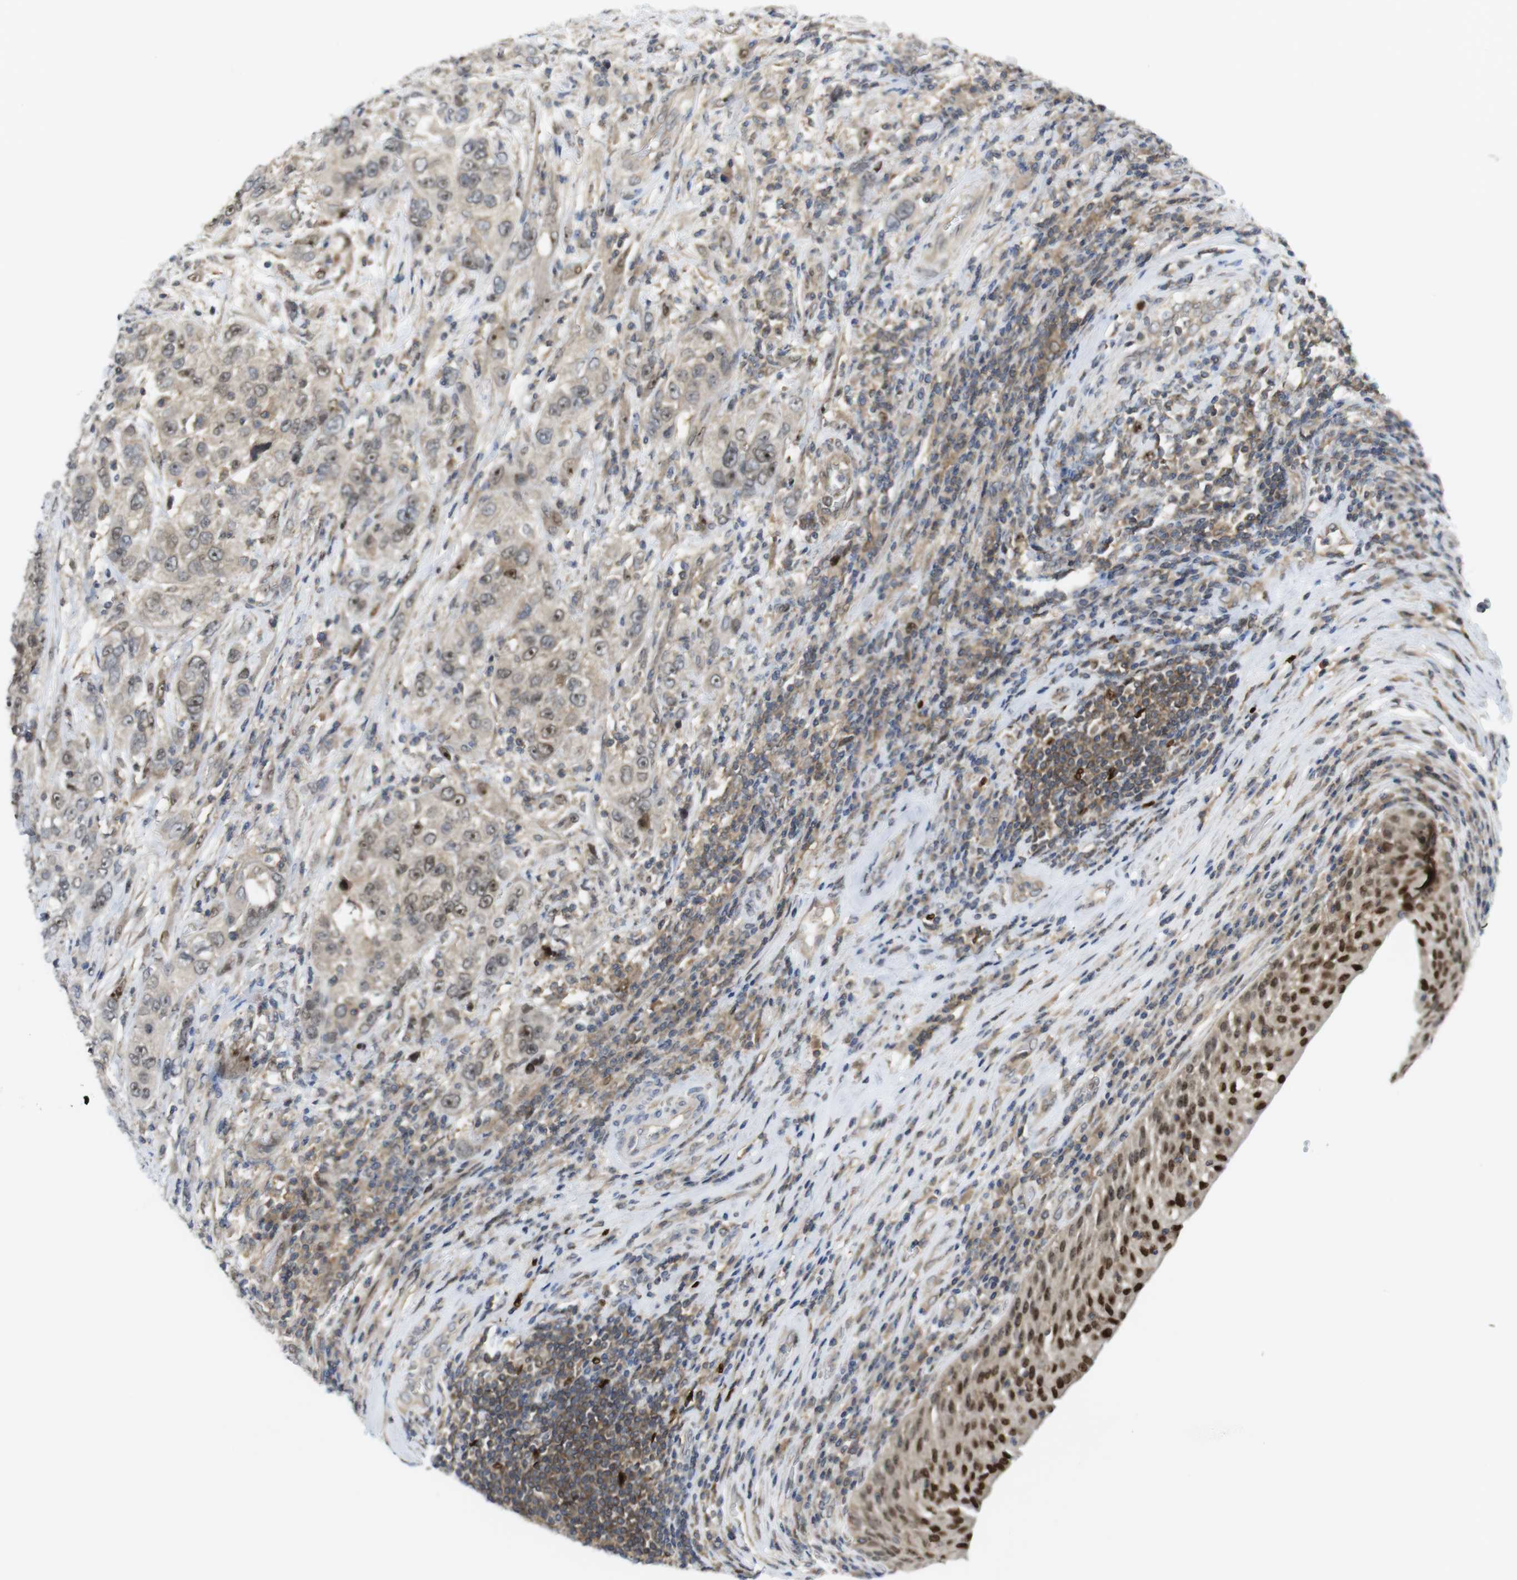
{"staining": {"intensity": "weak", "quantity": ">75%", "location": "cytoplasmic/membranous"}, "tissue": "urothelial cancer", "cell_type": "Tumor cells", "image_type": "cancer", "snomed": [{"axis": "morphology", "description": "Urothelial carcinoma, High grade"}, {"axis": "topography", "description": "Urinary bladder"}], "caption": "High-power microscopy captured an IHC histopathology image of urothelial cancer, revealing weak cytoplasmic/membranous positivity in about >75% of tumor cells.", "gene": "RCC1", "patient": {"sex": "female", "age": 80}}